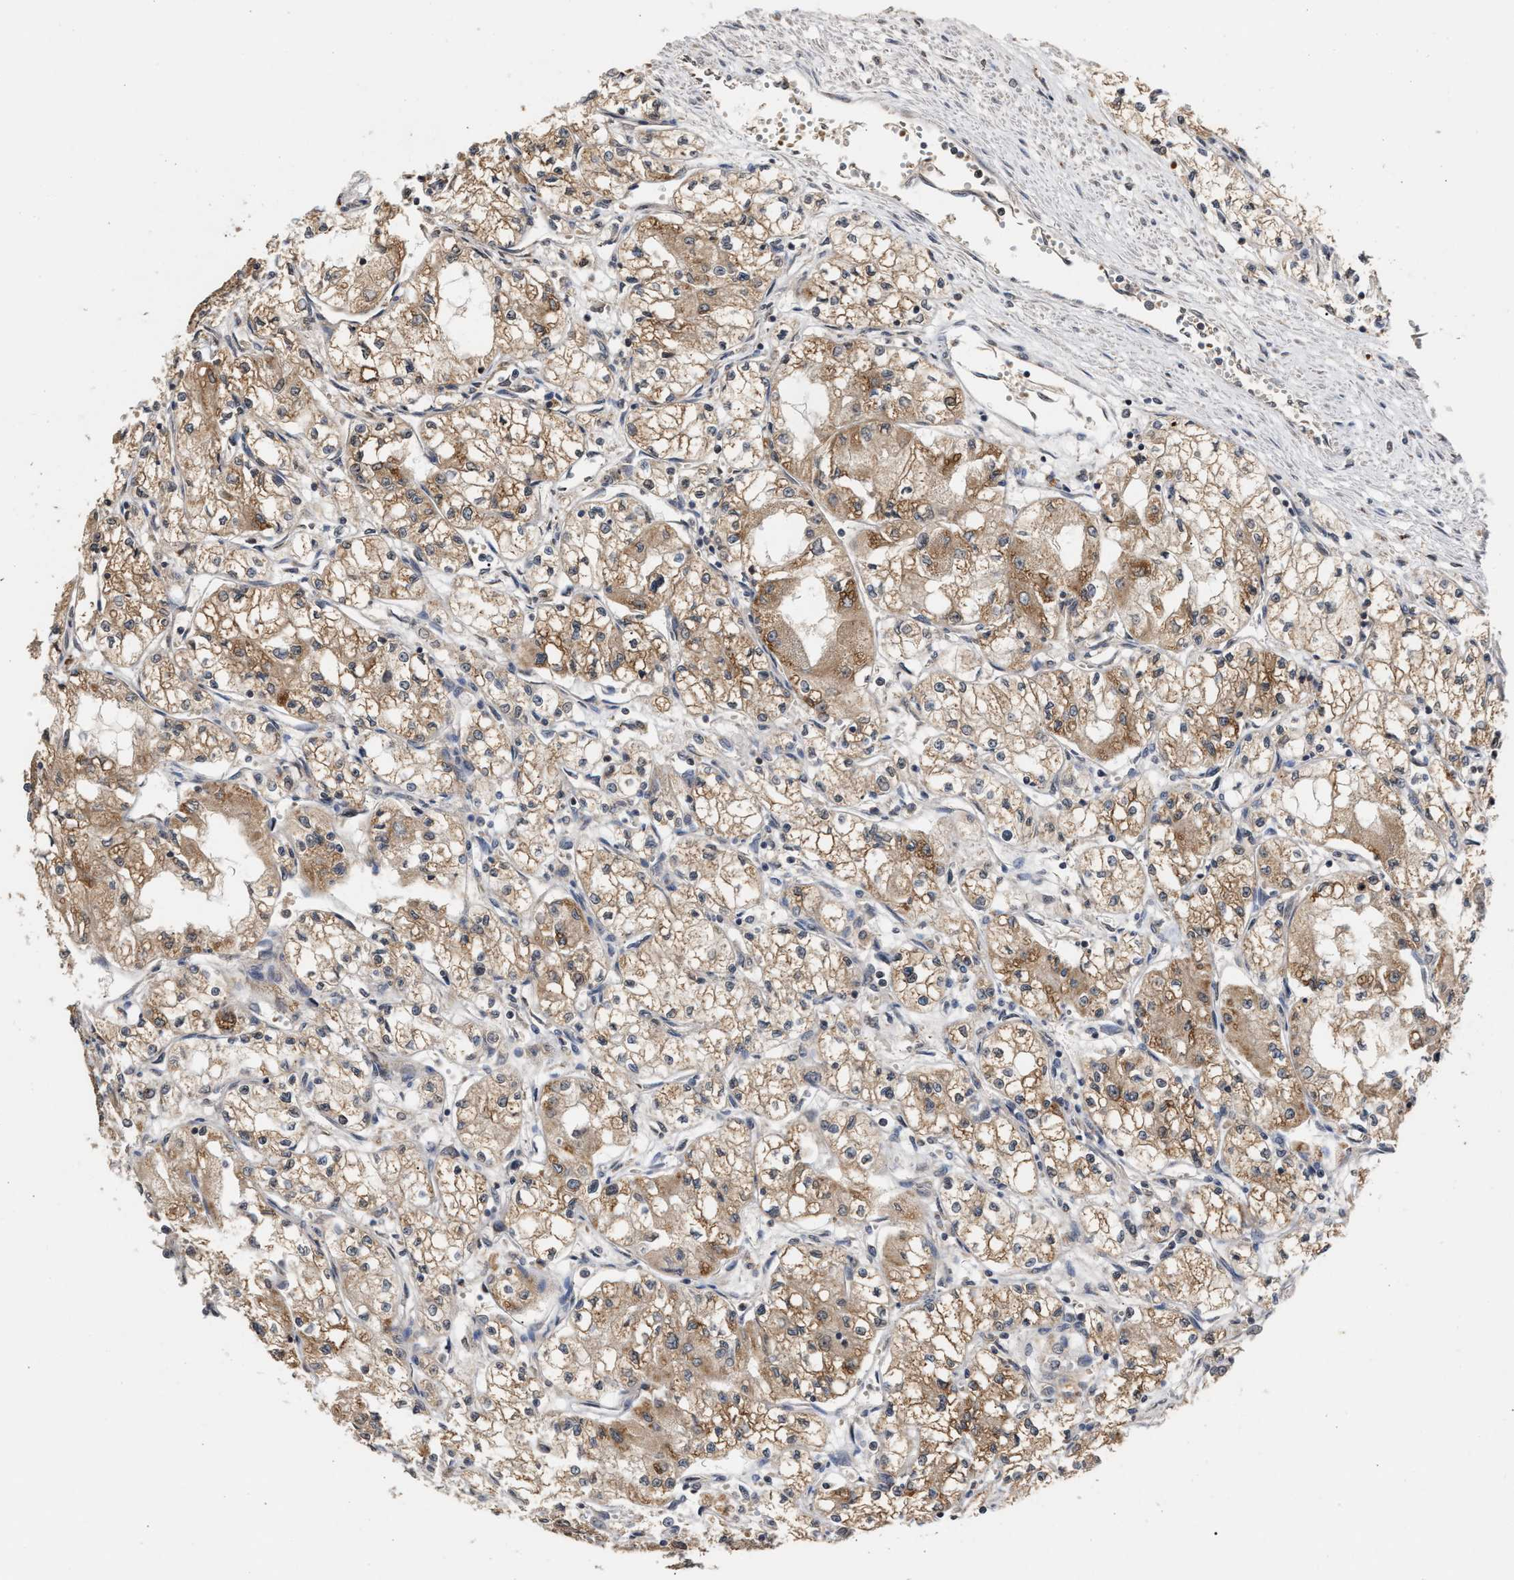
{"staining": {"intensity": "moderate", "quantity": ">75%", "location": "cytoplasmic/membranous"}, "tissue": "renal cancer", "cell_type": "Tumor cells", "image_type": "cancer", "snomed": [{"axis": "morphology", "description": "Normal tissue, NOS"}, {"axis": "morphology", "description": "Adenocarcinoma, NOS"}, {"axis": "topography", "description": "Kidney"}], "caption": "Brown immunohistochemical staining in renal cancer demonstrates moderate cytoplasmic/membranous expression in about >75% of tumor cells. Nuclei are stained in blue.", "gene": "SAR1A", "patient": {"sex": "male", "age": 59}}